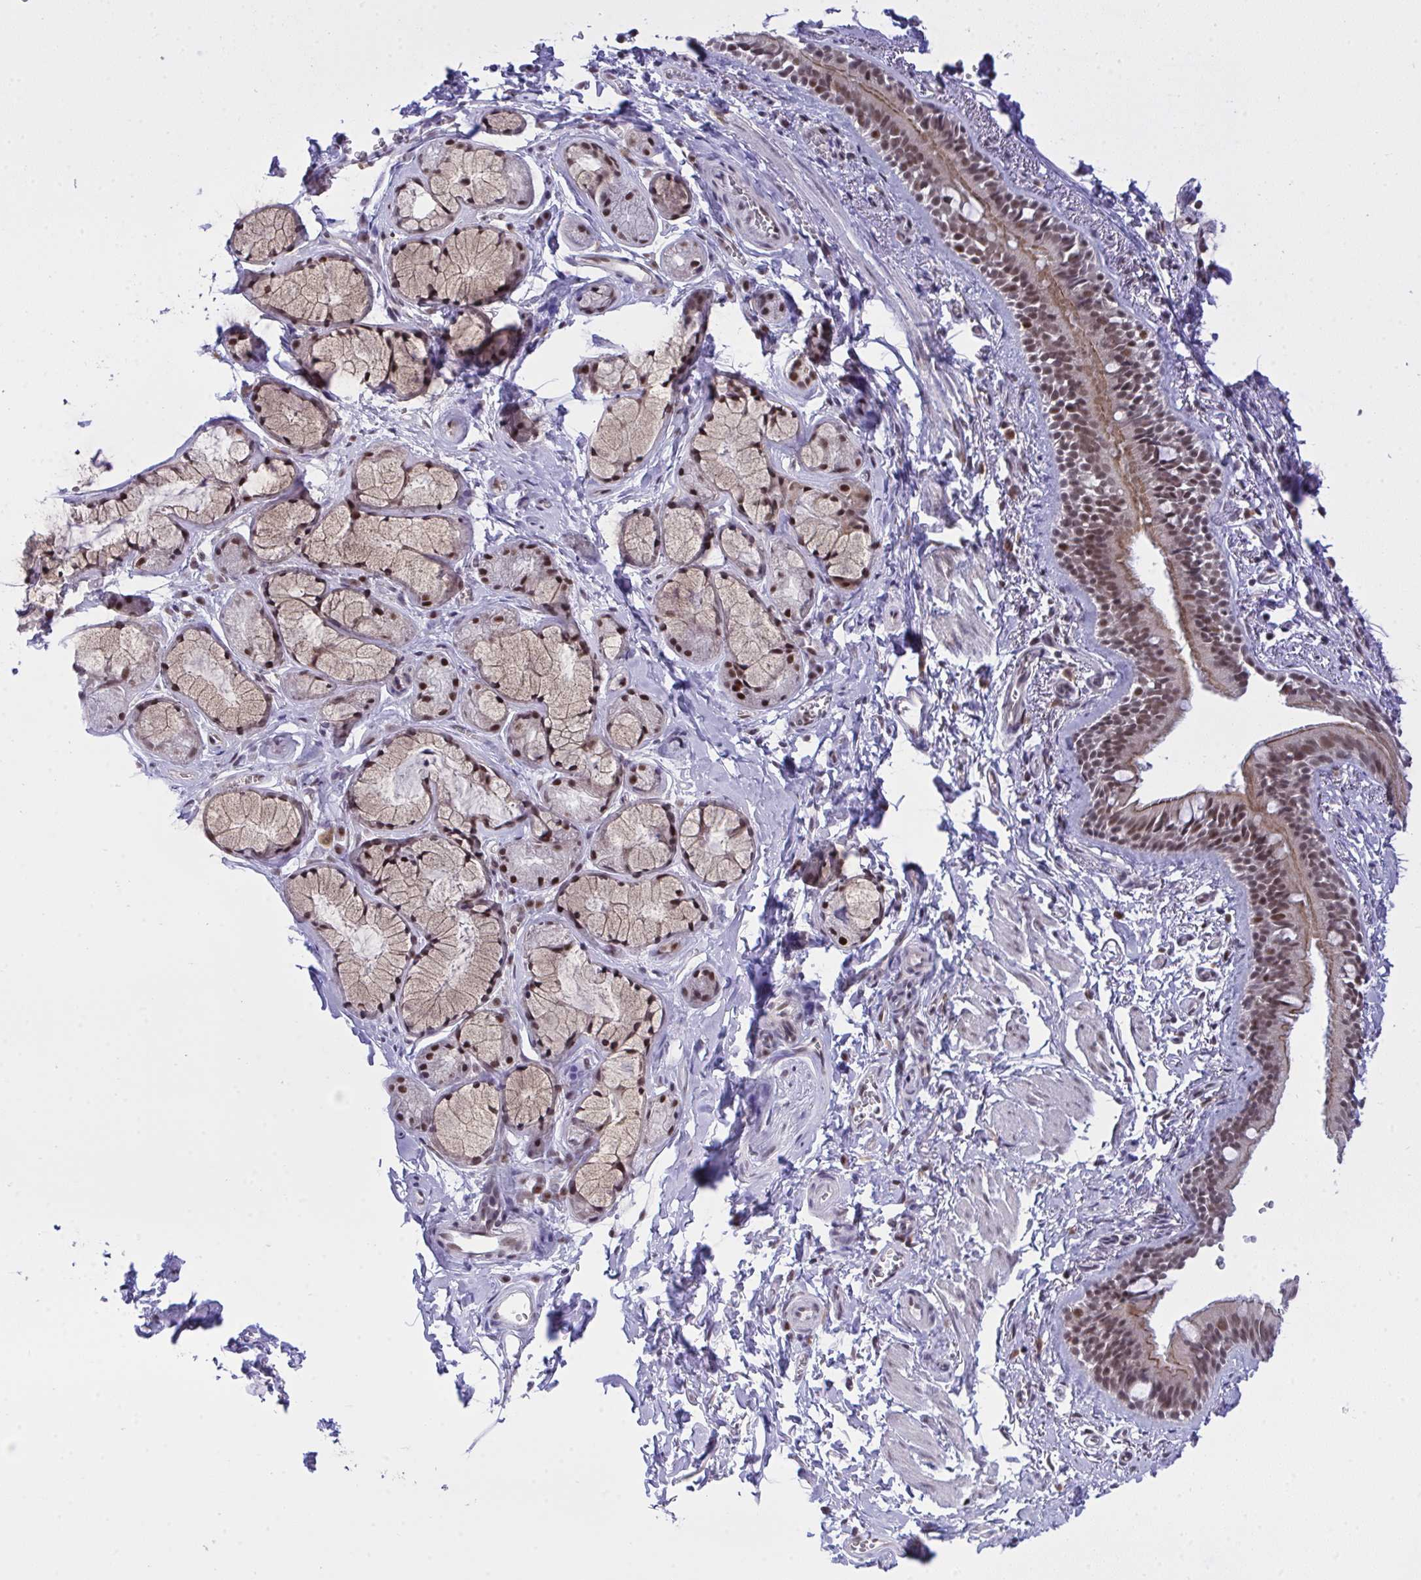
{"staining": {"intensity": "weak", "quantity": ">75%", "location": "cytoplasmic/membranous,nuclear"}, "tissue": "bronchus", "cell_type": "Respiratory epithelial cells", "image_type": "normal", "snomed": [{"axis": "morphology", "description": "Normal tissue, NOS"}, {"axis": "topography", "description": "Cartilage tissue"}, {"axis": "topography", "description": "Bronchus"}, {"axis": "topography", "description": "Peripheral nerve tissue"}], "caption": "An image of bronchus stained for a protein demonstrates weak cytoplasmic/membranous,nuclear brown staining in respiratory epithelial cells. The protein is shown in brown color, while the nuclei are stained blue.", "gene": "RFC4", "patient": {"sex": "female", "age": 59}}